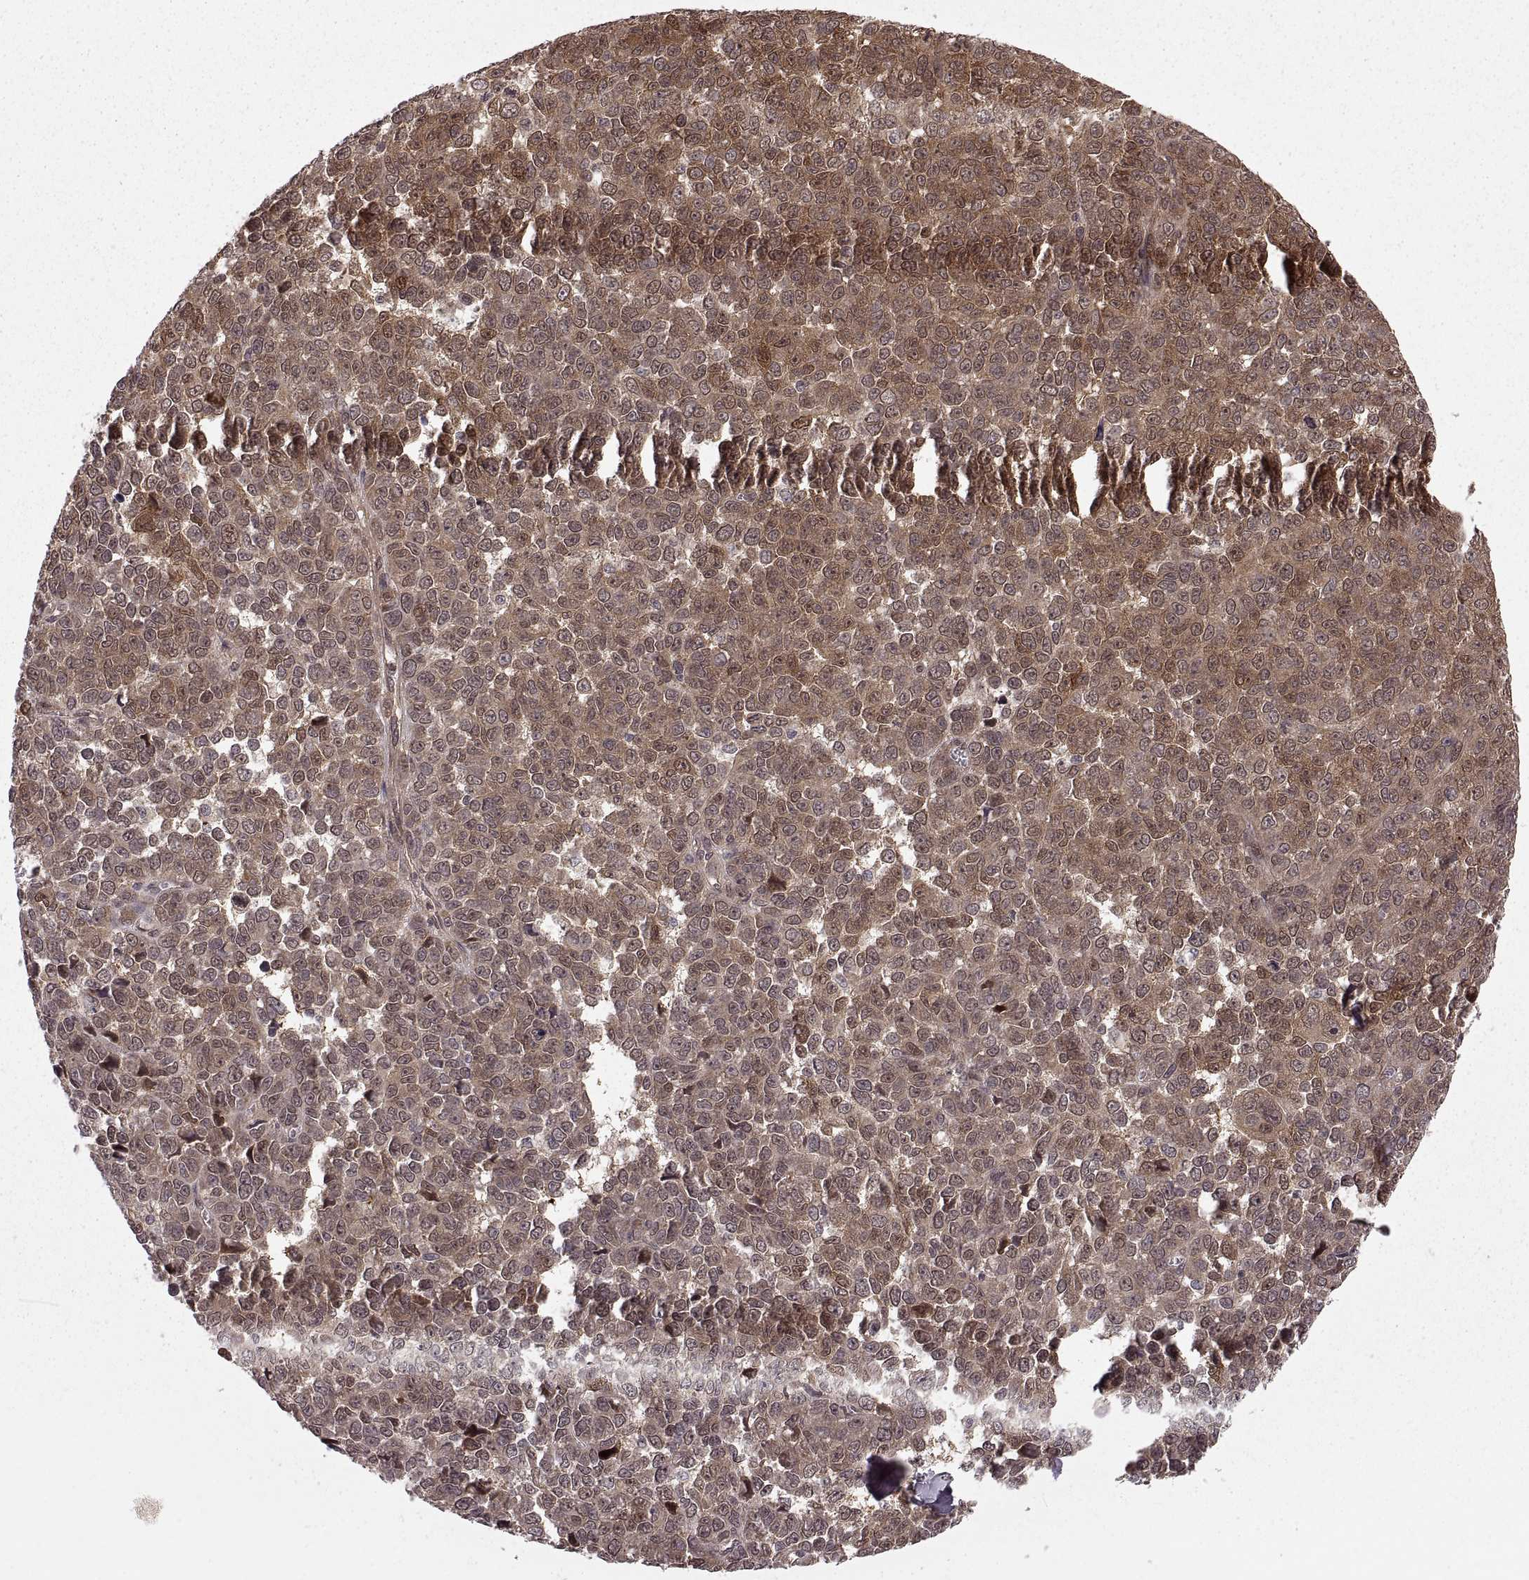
{"staining": {"intensity": "moderate", "quantity": ">75%", "location": "cytoplasmic/membranous"}, "tissue": "melanoma", "cell_type": "Tumor cells", "image_type": "cancer", "snomed": [{"axis": "morphology", "description": "Malignant melanoma, NOS"}, {"axis": "topography", "description": "Skin"}], "caption": "Tumor cells reveal moderate cytoplasmic/membranous positivity in approximately >75% of cells in melanoma.", "gene": "DEDD", "patient": {"sex": "female", "age": 95}}